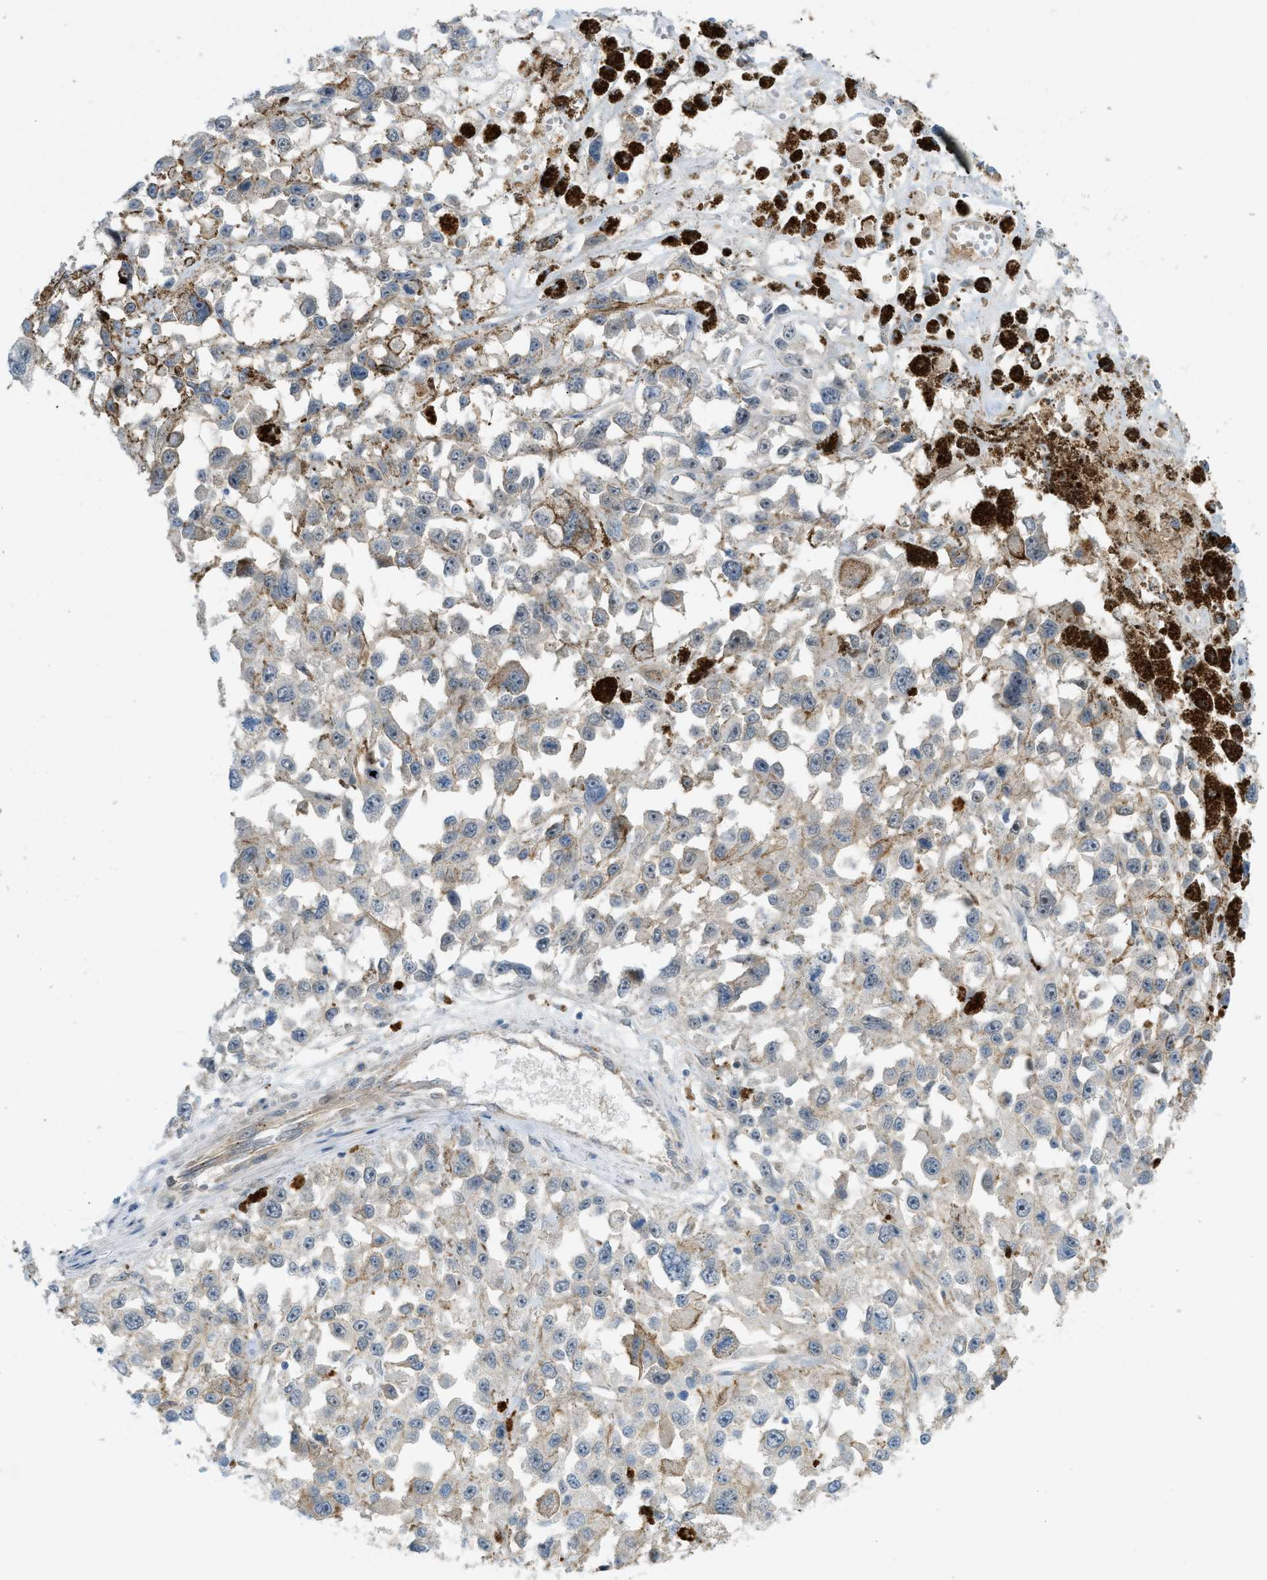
{"staining": {"intensity": "weak", "quantity": "<25%", "location": "cytoplasmic/membranous"}, "tissue": "melanoma", "cell_type": "Tumor cells", "image_type": "cancer", "snomed": [{"axis": "morphology", "description": "Malignant melanoma, Metastatic site"}, {"axis": "topography", "description": "Lymph node"}], "caption": "Immunohistochemical staining of malignant melanoma (metastatic site) demonstrates no significant expression in tumor cells.", "gene": "GRK6", "patient": {"sex": "male", "age": 59}}